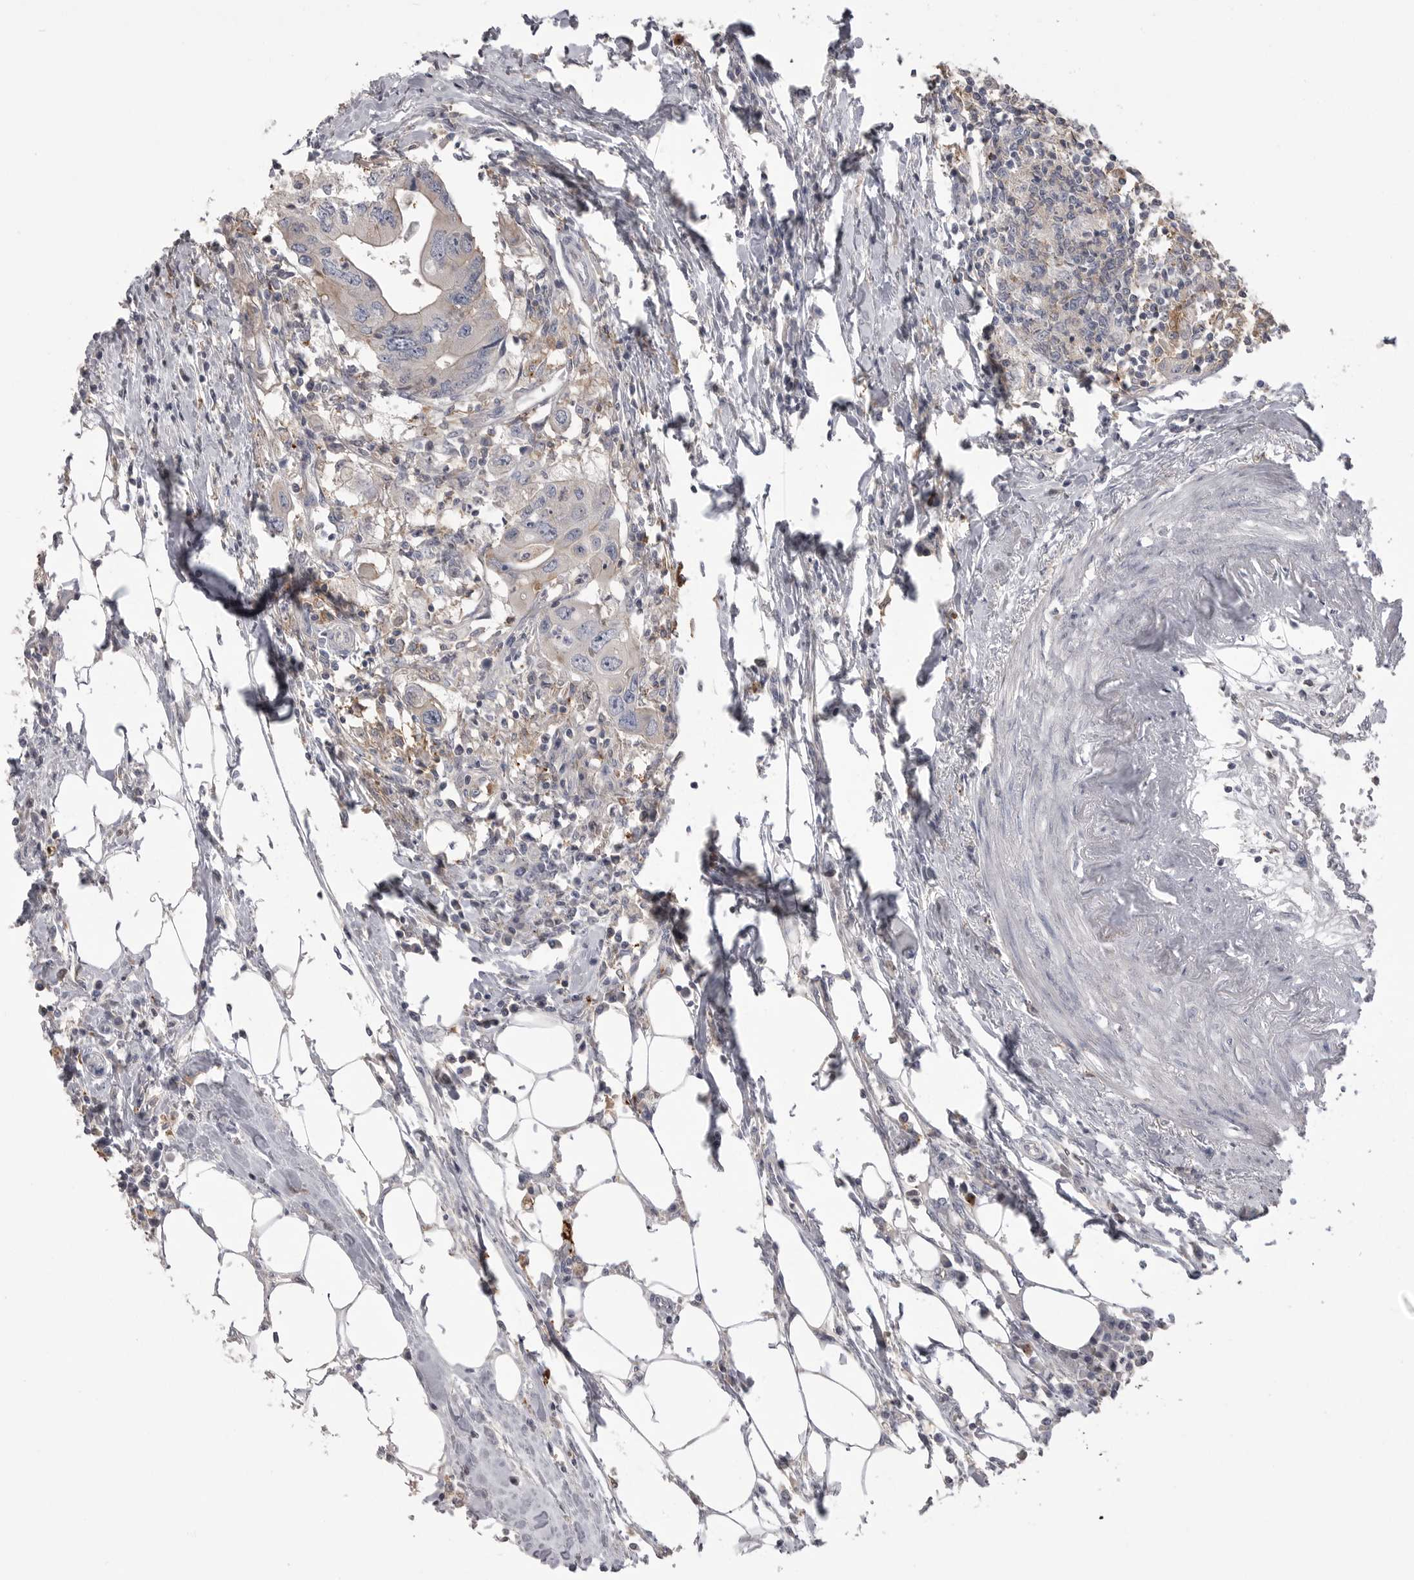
{"staining": {"intensity": "negative", "quantity": "none", "location": "none"}, "tissue": "colorectal cancer", "cell_type": "Tumor cells", "image_type": "cancer", "snomed": [{"axis": "morphology", "description": "Adenocarcinoma, NOS"}, {"axis": "topography", "description": "Colon"}], "caption": "An immunohistochemistry (IHC) micrograph of adenocarcinoma (colorectal) is shown. There is no staining in tumor cells of adenocarcinoma (colorectal).", "gene": "CMTM6", "patient": {"sex": "male", "age": 71}}